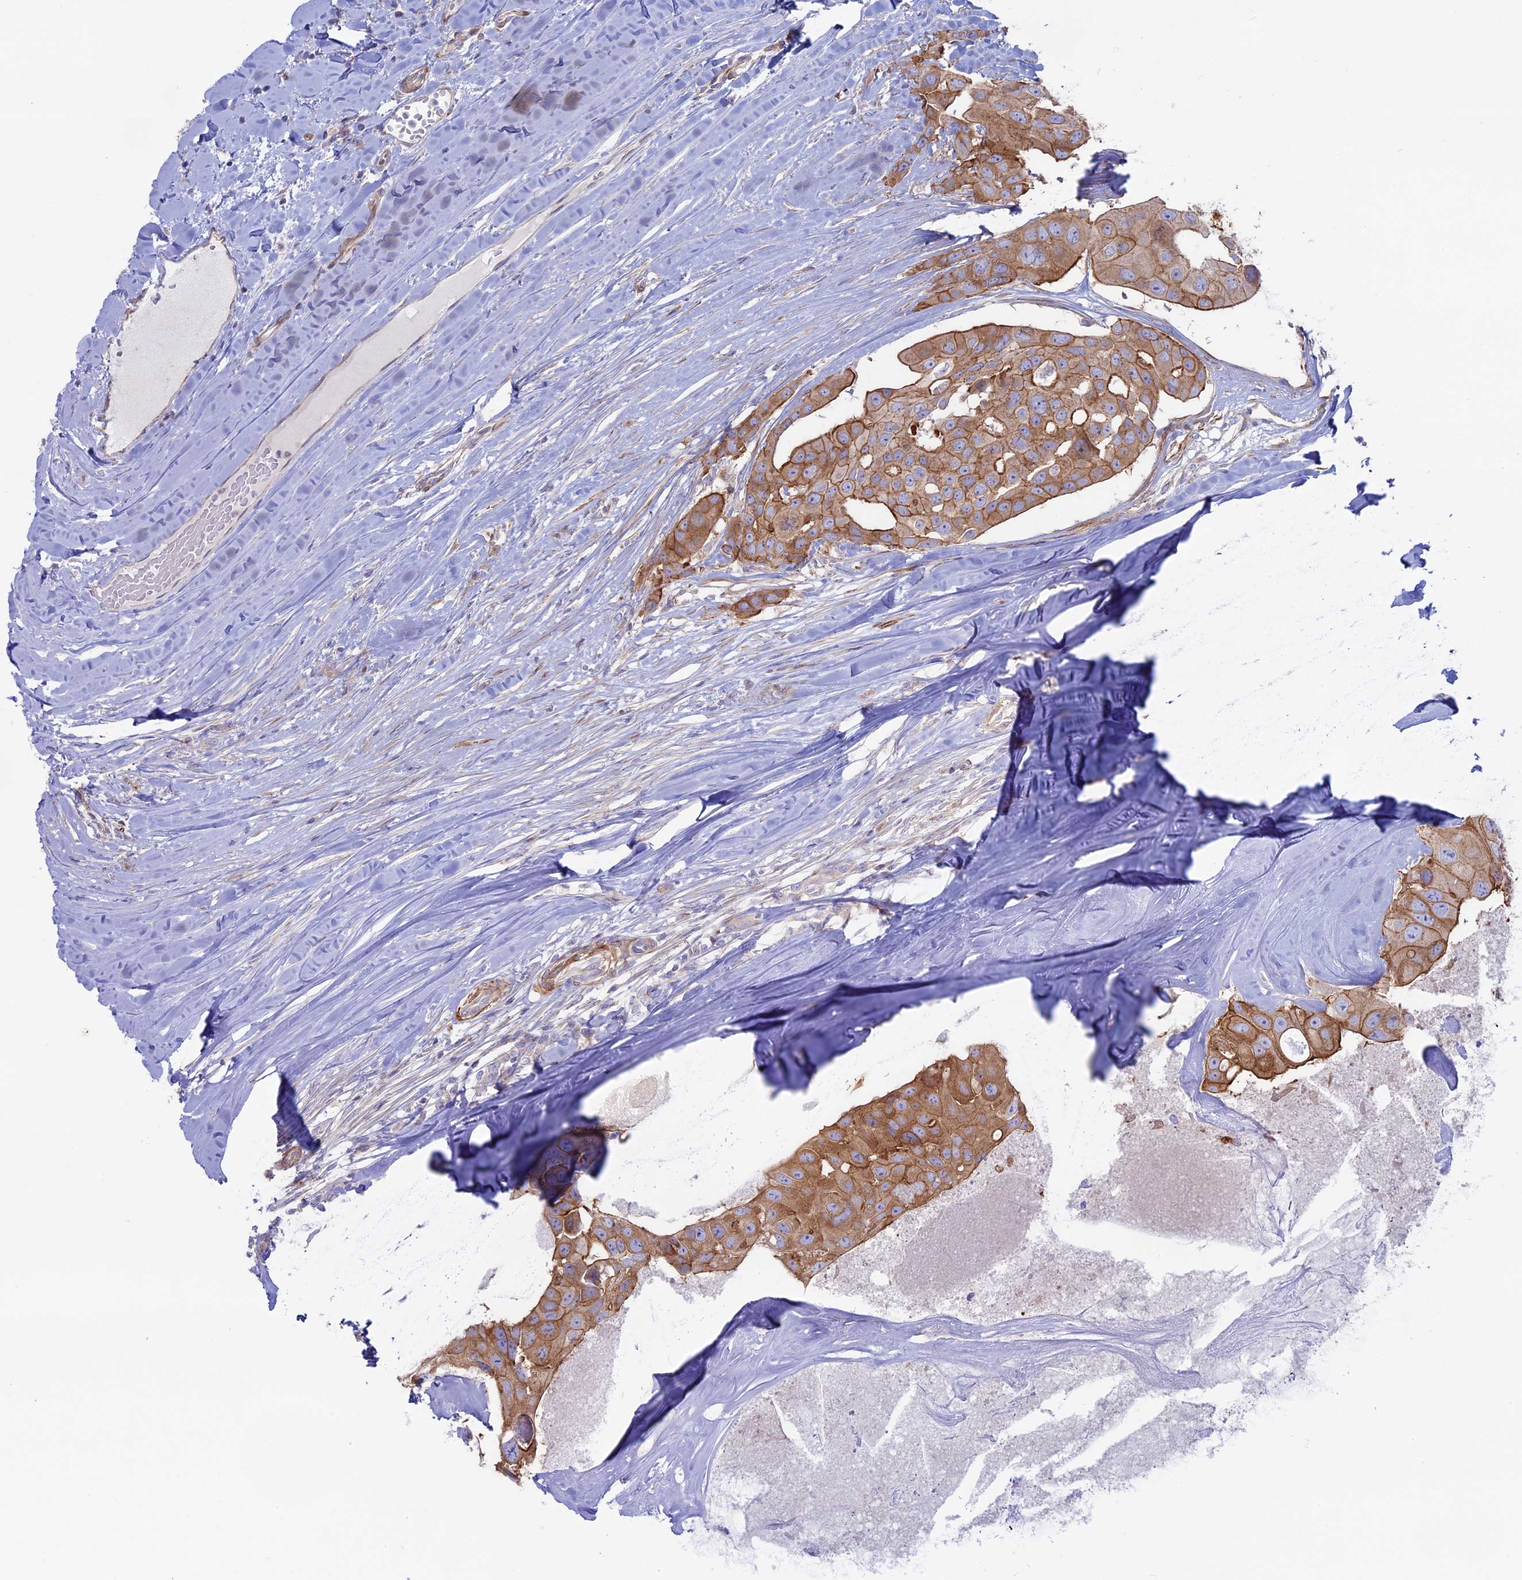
{"staining": {"intensity": "strong", "quantity": ">75%", "location": "cytoplasmic/membranous"}, "tissue": "head and neck cancer", "cell_type": "Tumor cells", "image_type": "cancer", "snomed": [{"axis": "morphology", "description": "Adenocarcinoma, NOS"}, {"axis": "morphology", "description": "Adenocarcinoma, metastatic, NOS"}, {"axis": "topography", "description": "Head-Neck"}], "caption": "The micrograph displays a brown stain indicating the presence of a protein in the cytoplasmic/membranous of tumor cells in head and neck cancer (metastatic adenocarcinoma).", "gene": "MYO5B", "patient": {"sex": "male", "age": 75}}